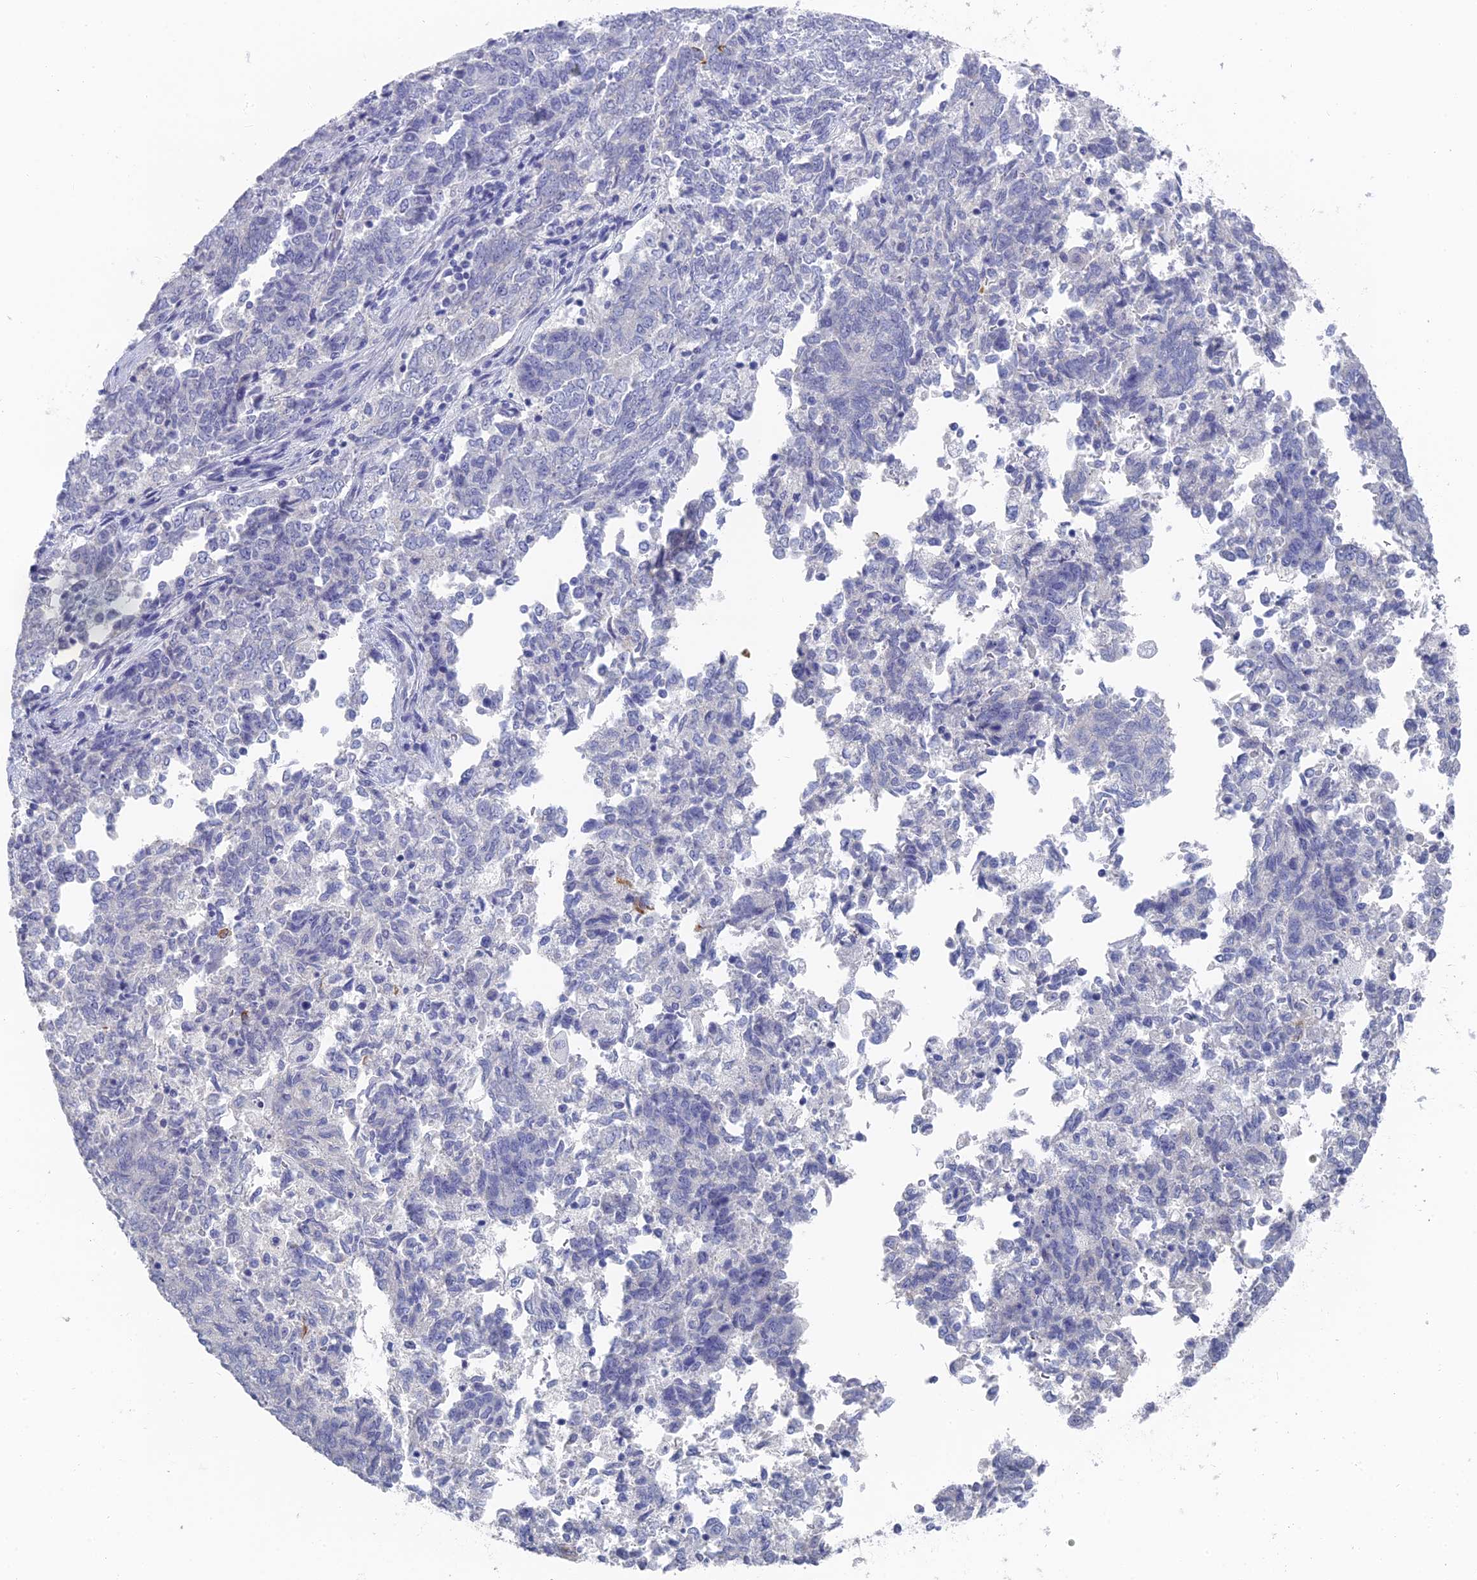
{"staining": {"intensity": "negative", "quantity": "none", "location": "none"}, "tissue": "endometrial cancer", "cell_type": "Tumor cells", "image_type": "cancer", "snomed": [{"axis": "morphology", "description": "Adenocarcinoma, NOS"}, {"axis": "topography", "description": "Endometrium"}], "caption": "High power microscopy histopathology image of an IHC image of endometrial cancer, revealing no significant positivity in tumor cells.", "gene": "GFAP", "patient": {"sex": "female", "age": 80}}